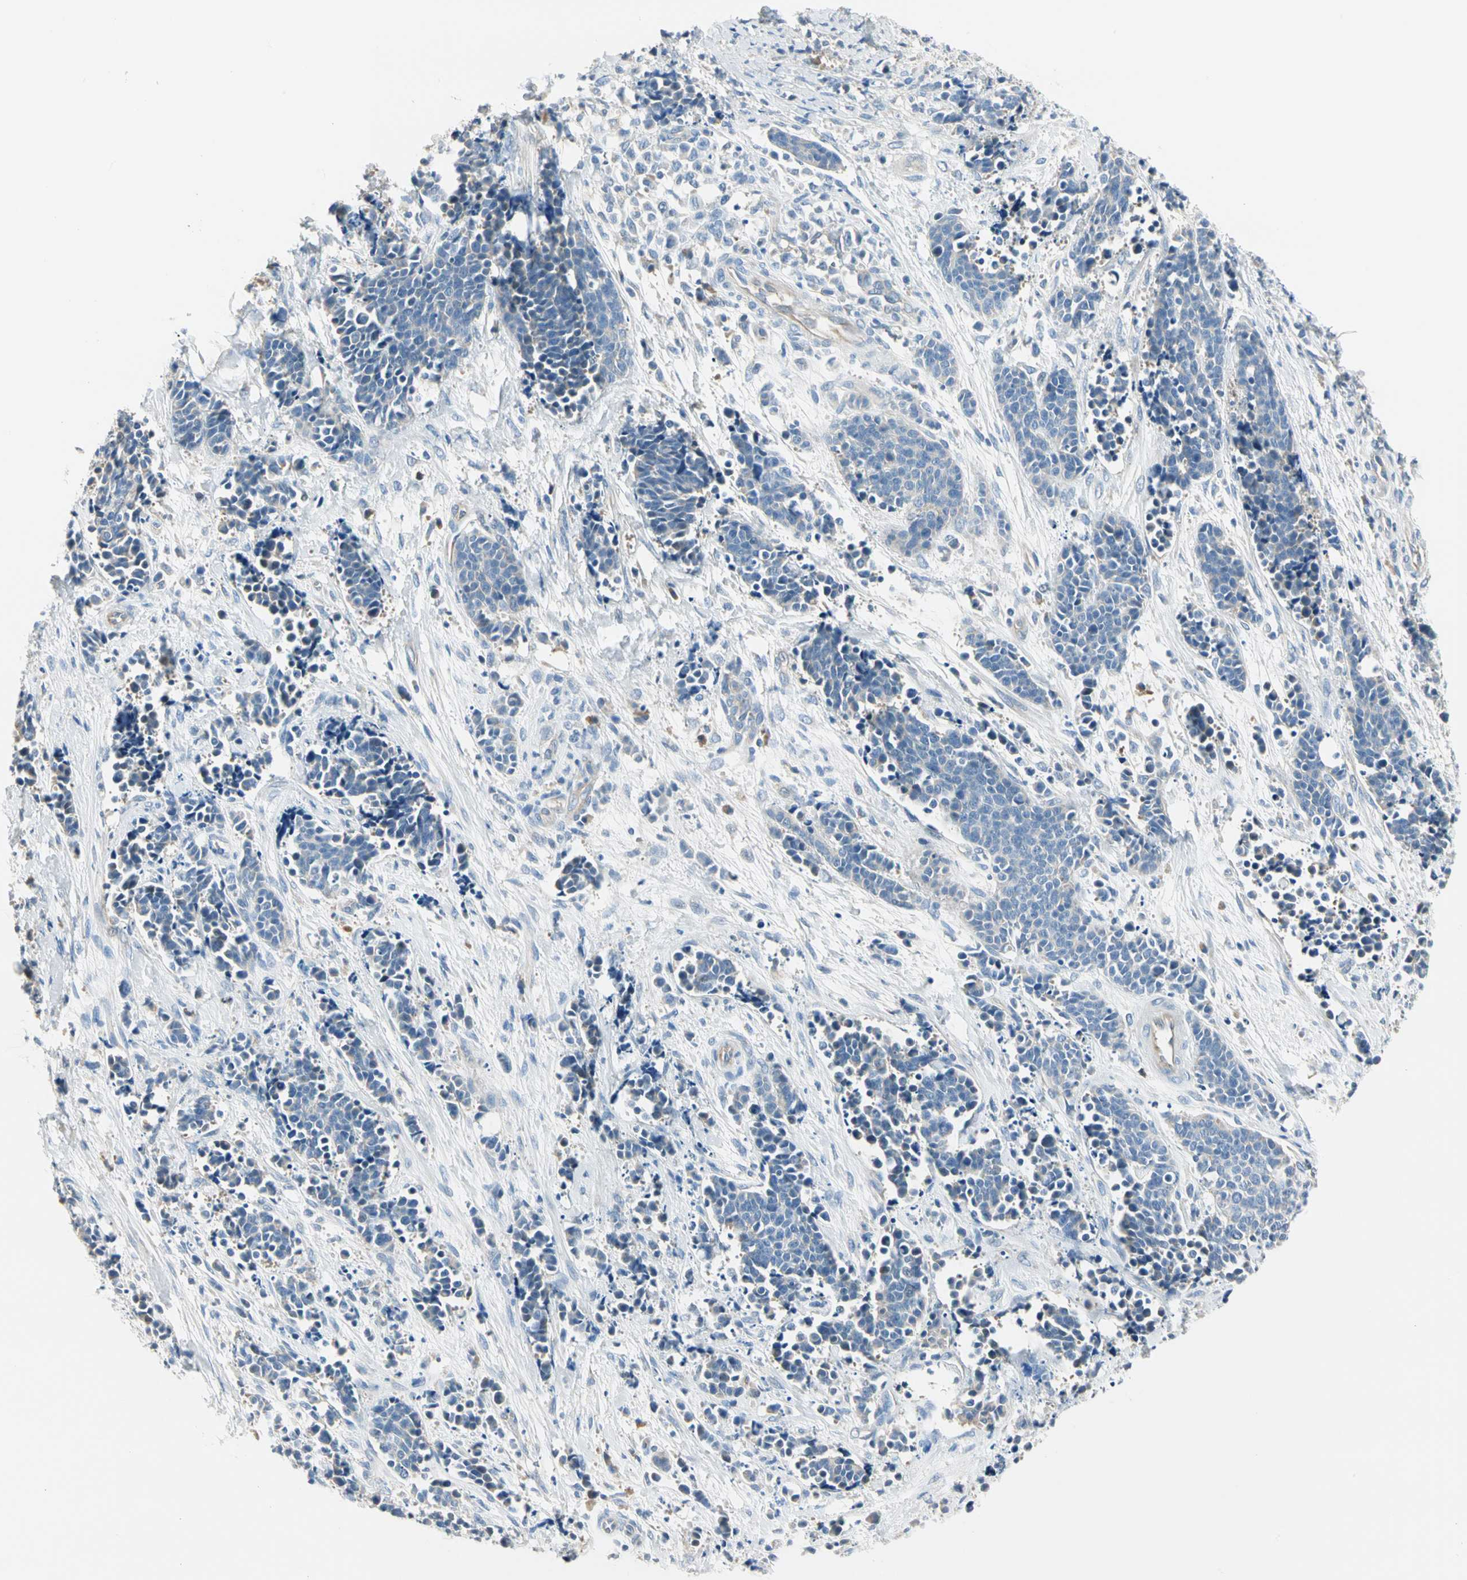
{"staining": {"intensity": "negative", "quantity": "none", "location": "none"}, "tissue": "cervical cancer", "cell_type": "Tumor cells", "image_type": "cancer", "snomed": [{"axis": "morphology", "description": "Squamous cell carcinoma, NOS"}, {"axis": "topography", "description": "Cervix"}], "caption": "The immunohistochemistry photomicrograph has no significant staining in tumor cells of cervical cancer (squamous cell carcinoma) tissue. Nuclei are stained in blue.", "gene": "GPR153", "patient": {"sex": "female", "age": 35}}